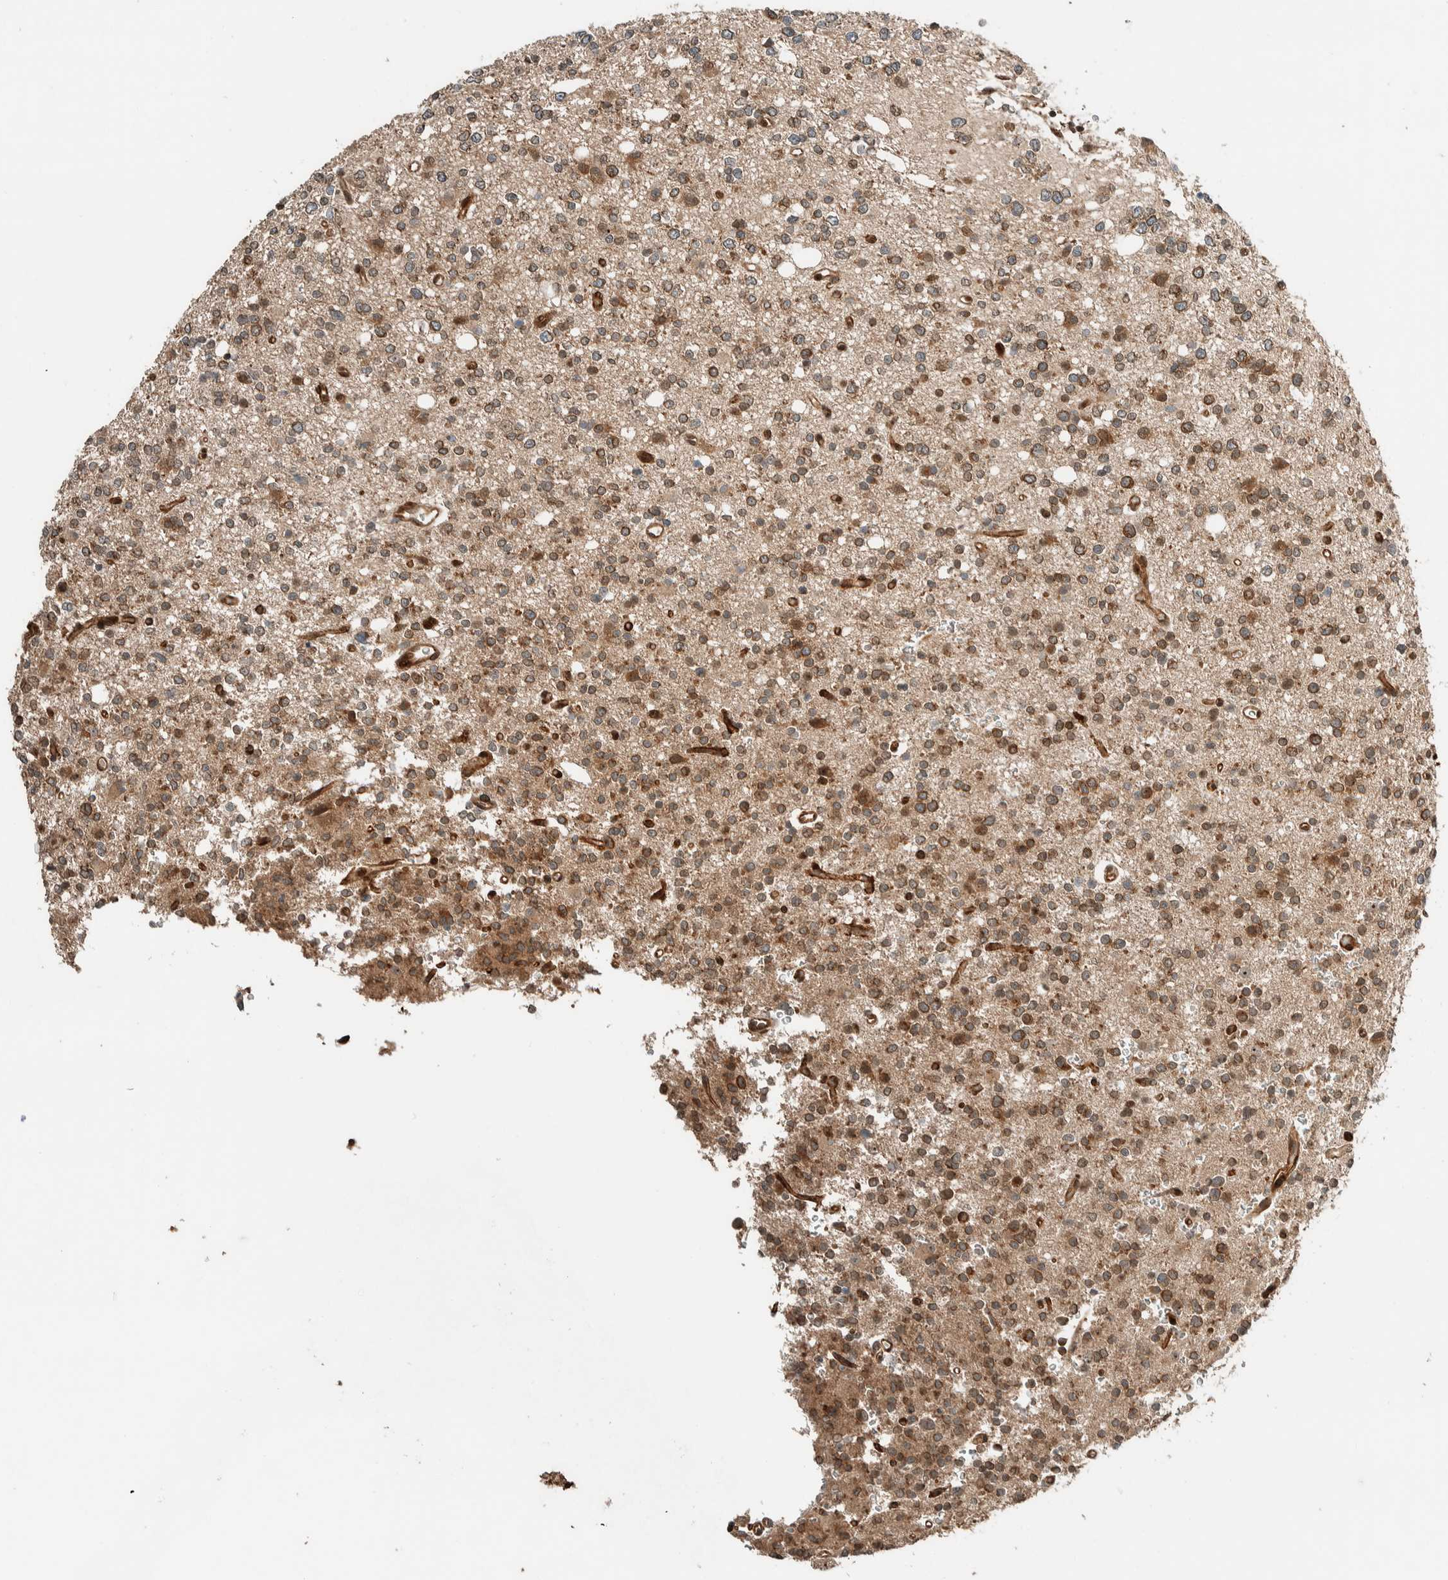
{"staining": {"intensity": "moderate", "quantity": "25%-75%", "location": "cytoplasmic/membranous"}, "tissue": "glioma", "cell_type": "Tumor cells", "image_type": "cancer", "snomed": [{"axis": "morphology", "description": "Glioma, malignant, High grade"}, {"axis": "topography", "description": "Brain"}], "caption": "There is medium levels of moderate cytoplasmic/membranous positivity in tumor cells of glioma, as demonstrated by immunohistochemical staining (brown color).", "gene": "STXBP4", "patient": {"sex": "female", "age": 62}}